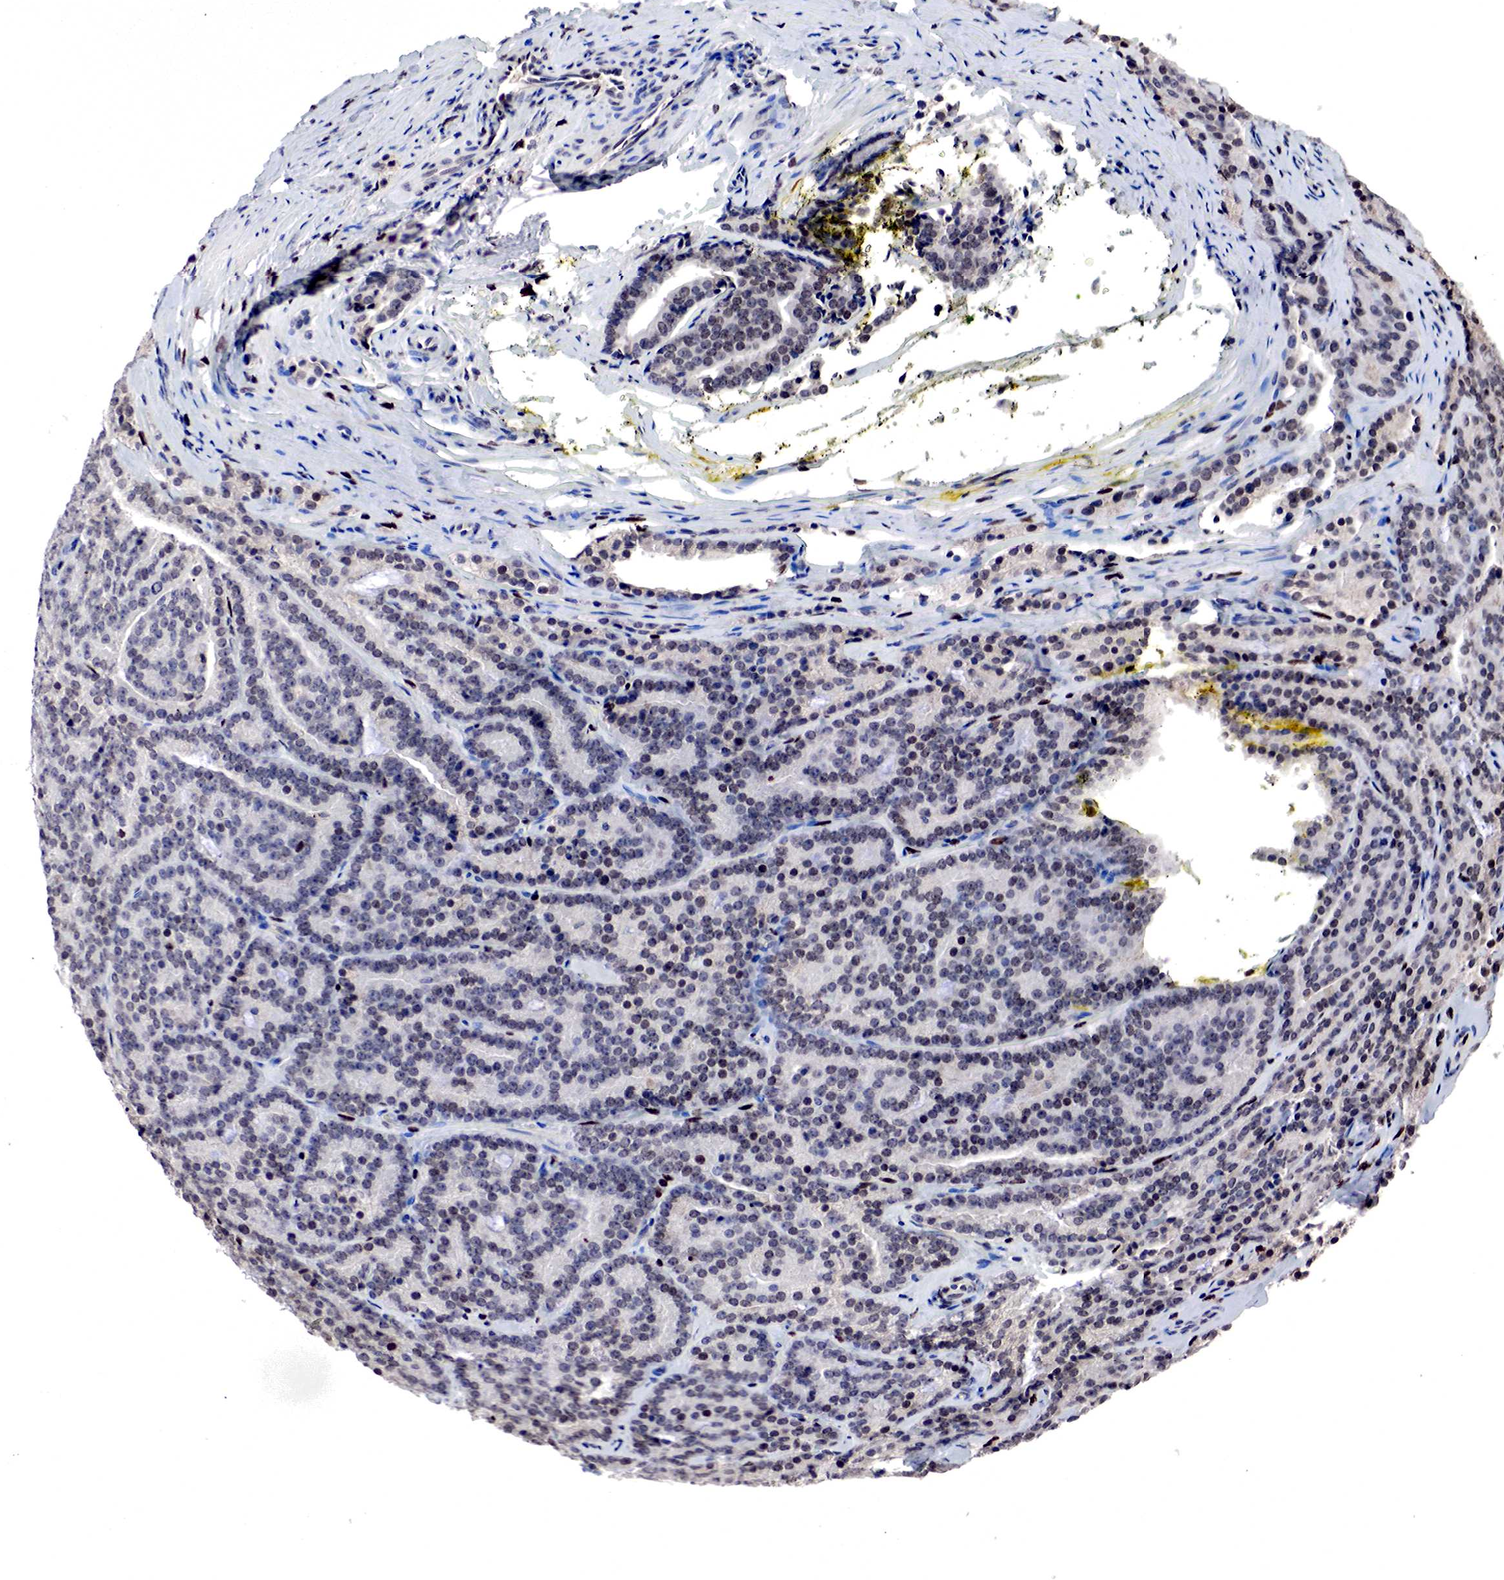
{"staining": {"intensity": "moderate", "quantity": "<25%", "location": "nuclear"}, "tissue": "prostate cancer", "cell_type": "Tumor cells", "image_type": "cancer", "snomed": [{"axis": "morphology", "description": "Adenocarcinoma, Medium grade"}, {"axis": "topography", "description": "Prostate"}], "caption": "Immunohistochemical staining of human prostate adenocarcinoma (medium-grade) demonstrates low levels of moderate nuclear staining in about <25% of tumor cells.", "gene": "DACH2", "patient": {"sex": "male", "age": 65}}